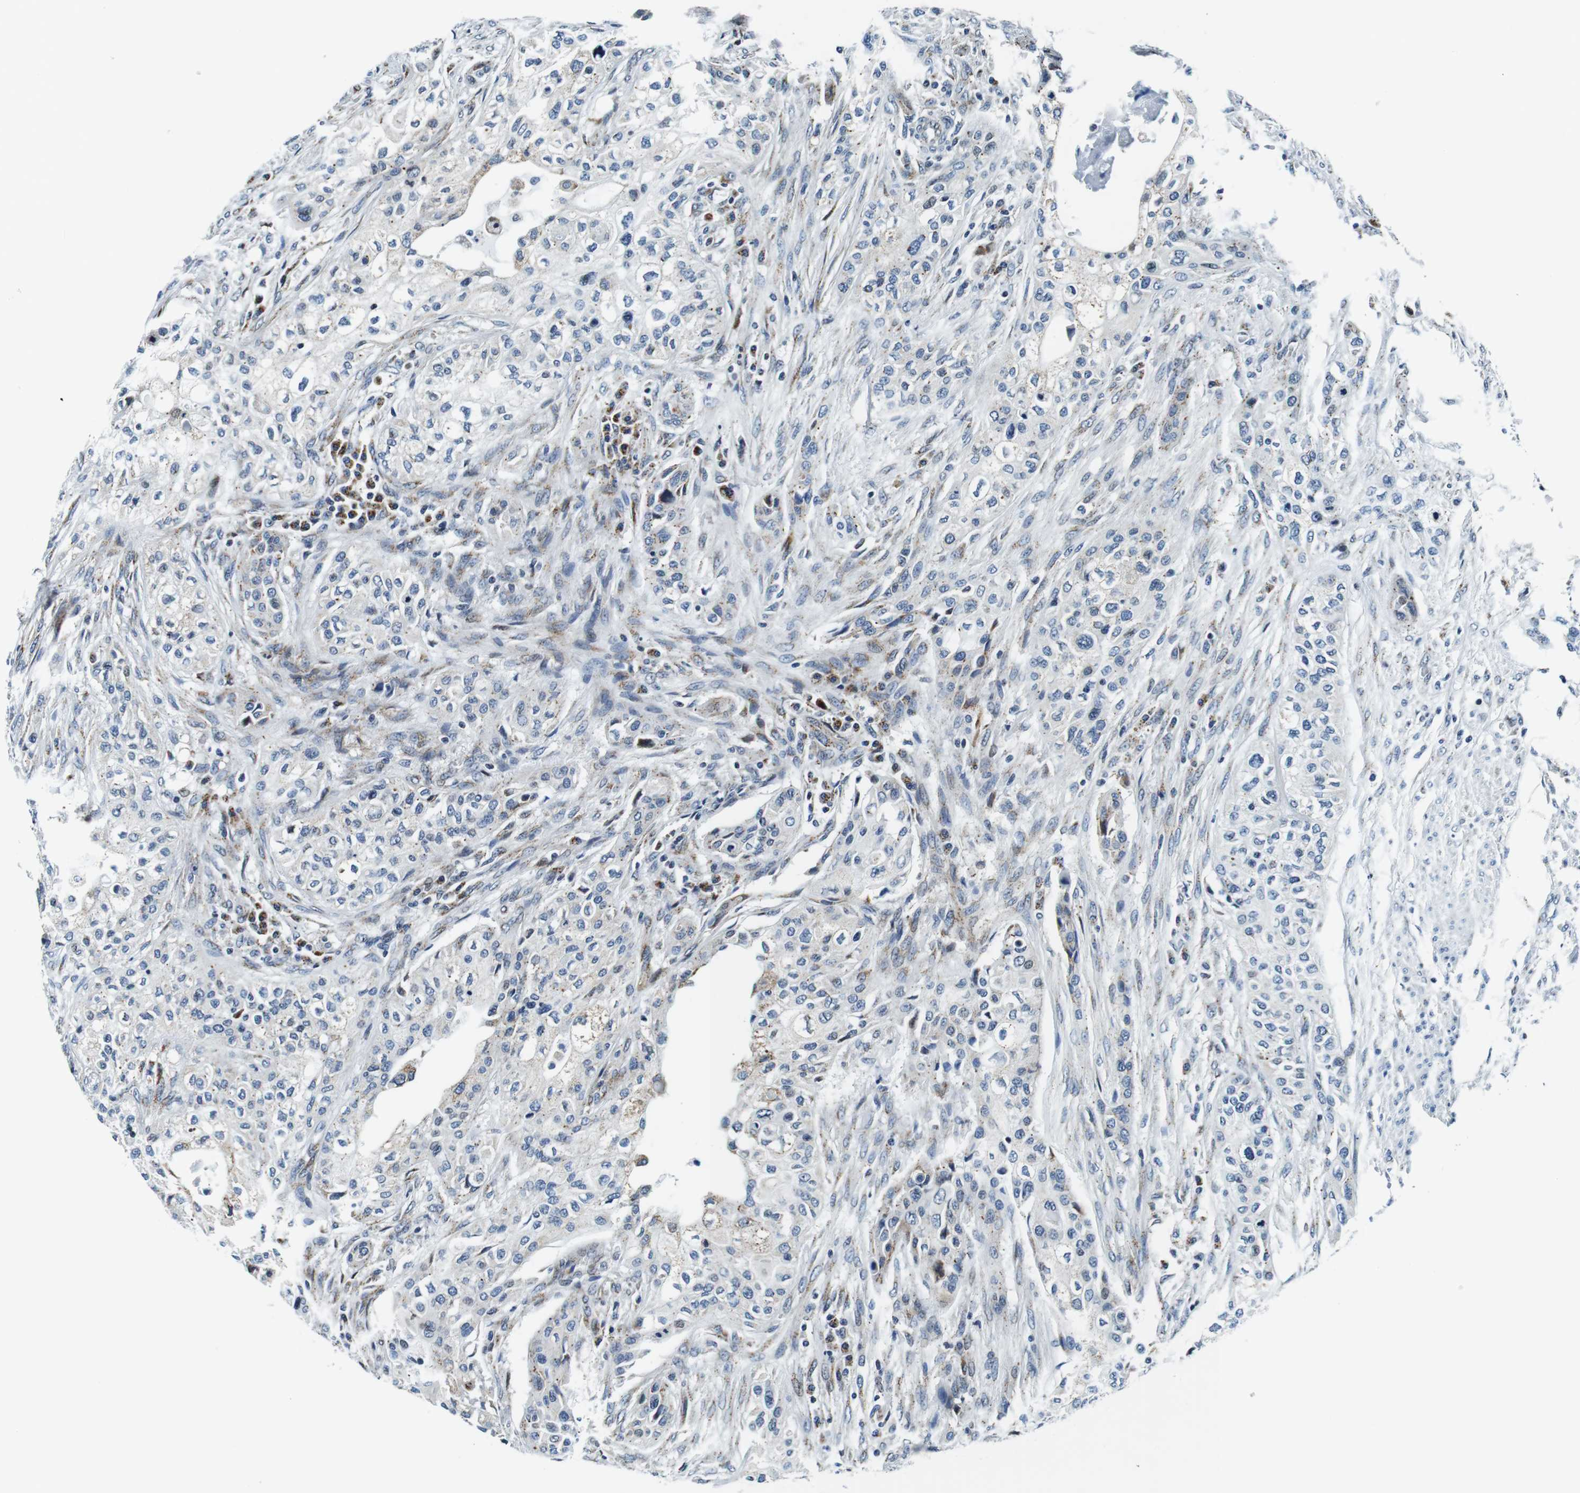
{"staining": {"intensity": "moderate", "quantity": "25%-75%", "location": "cytoplasmic/membranous"}, "tissue": "urothelial cancer", "cell_type": "Tumor cells", "image_type": "cancer", "snomed": [{"axis": "morphology", "description": "Urothelial carcinoma, High grade"}, {"axis": "topography", "description": "Urinary bladder"}], "caption": "A histopathology image showing moderate cytoplasmic/membranous staining in approximately 25%-75% of tumor cells in urothelial carcinoma (high-grade), as visualized by brown immunohistochemical staining.", "gene": "FAR2", "patient": {"sex": "male", "age": 74}}